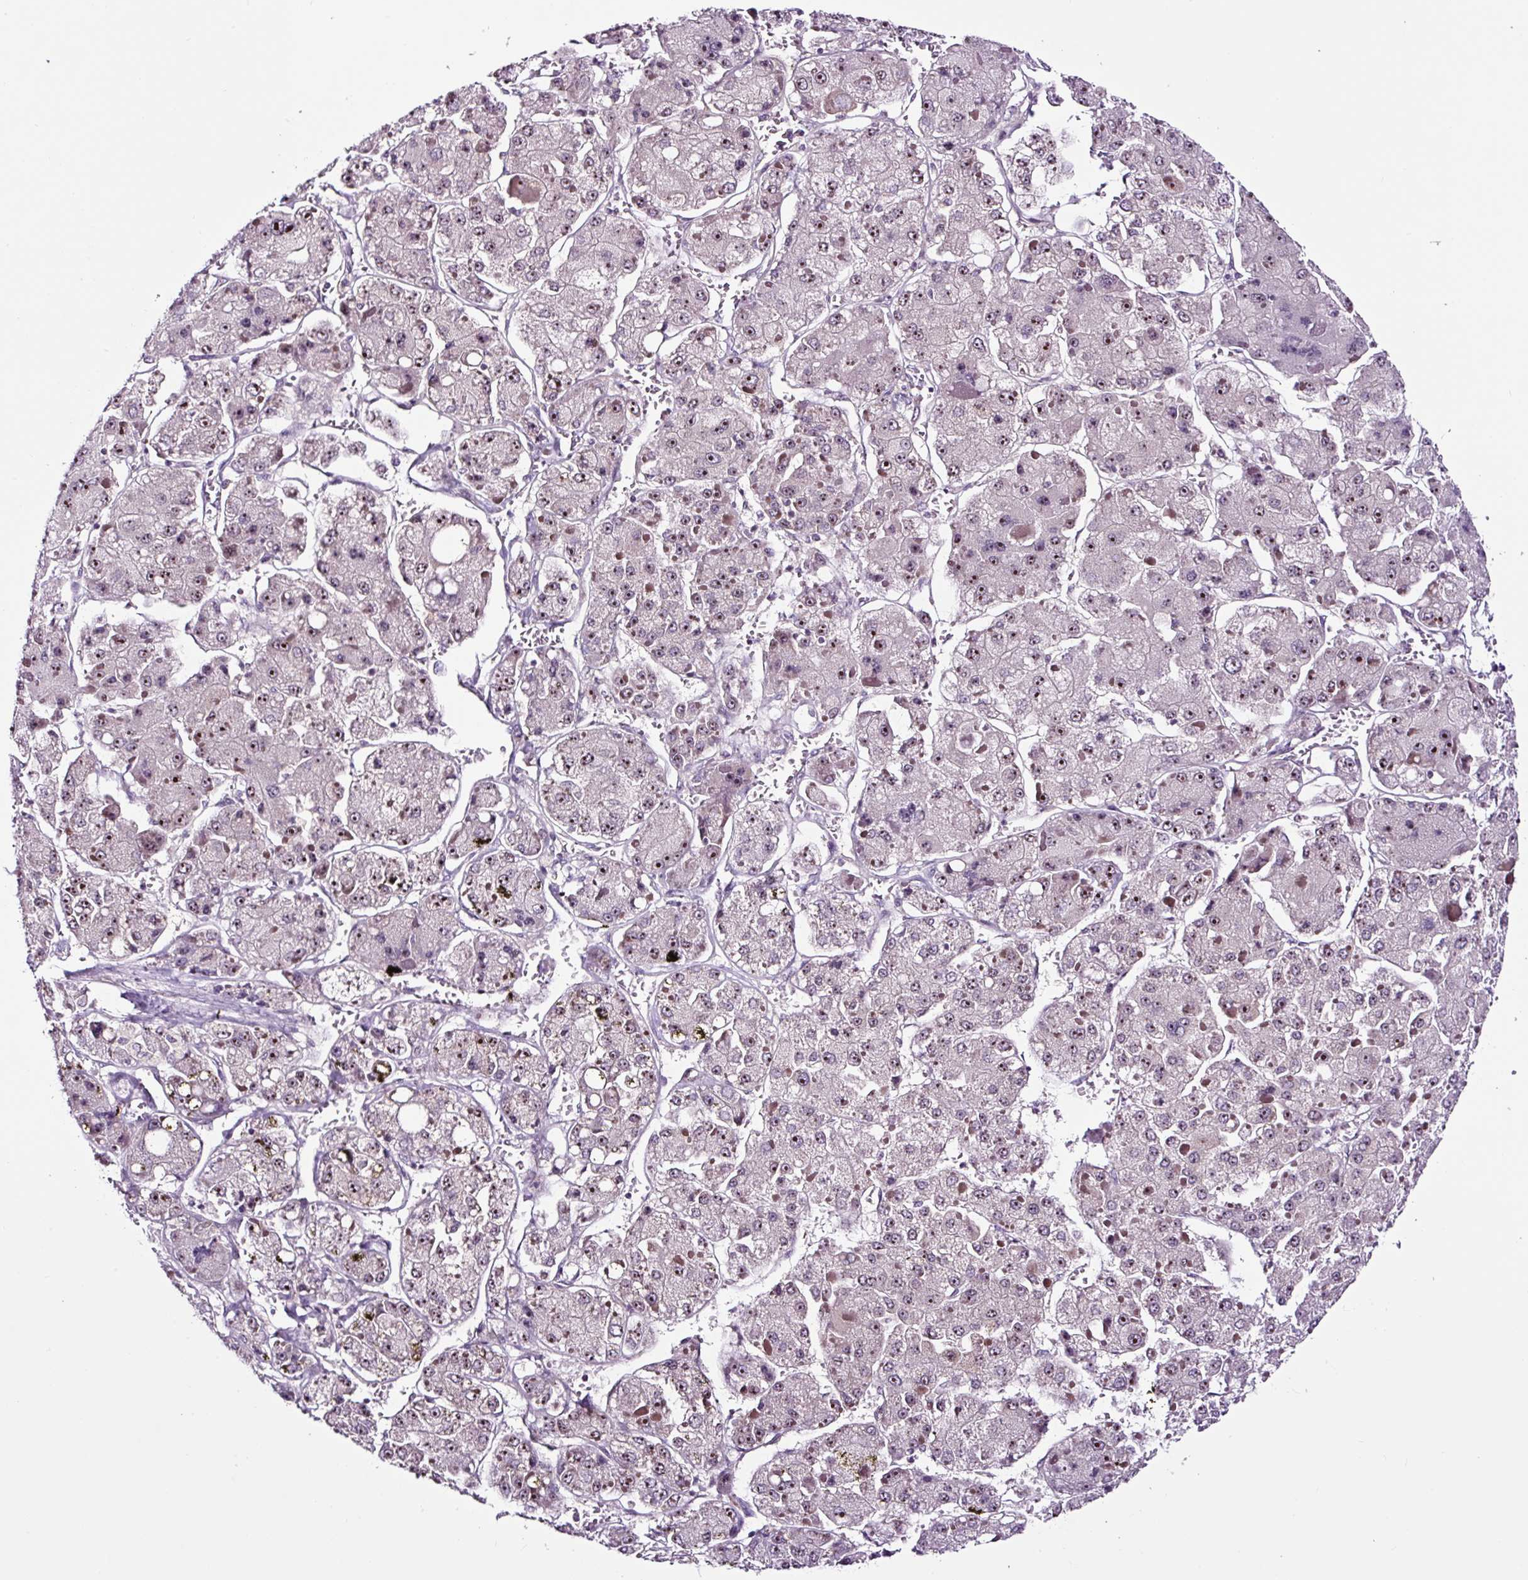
{"staining": {"intensity": "moderate", "quantity": ">75%", "location": "nuclear"}, "tissue": "liver cancer", "cell_type": "Tumor cells", "image_type": "cancer", "snomed": [{"axis": "morphology", "description": "Carcinoma, Hepatocellular, NOS"}, {"axis": "topography", "description": "Liver"}], "caption": "The photomicrograph shows a brown stain indicating the presence of a protein in the nuclear of tumor cells in hepatocellular carcinoma (liver).", "gene": "NOM1", "patient": {"sex": "female", "age": 73}}